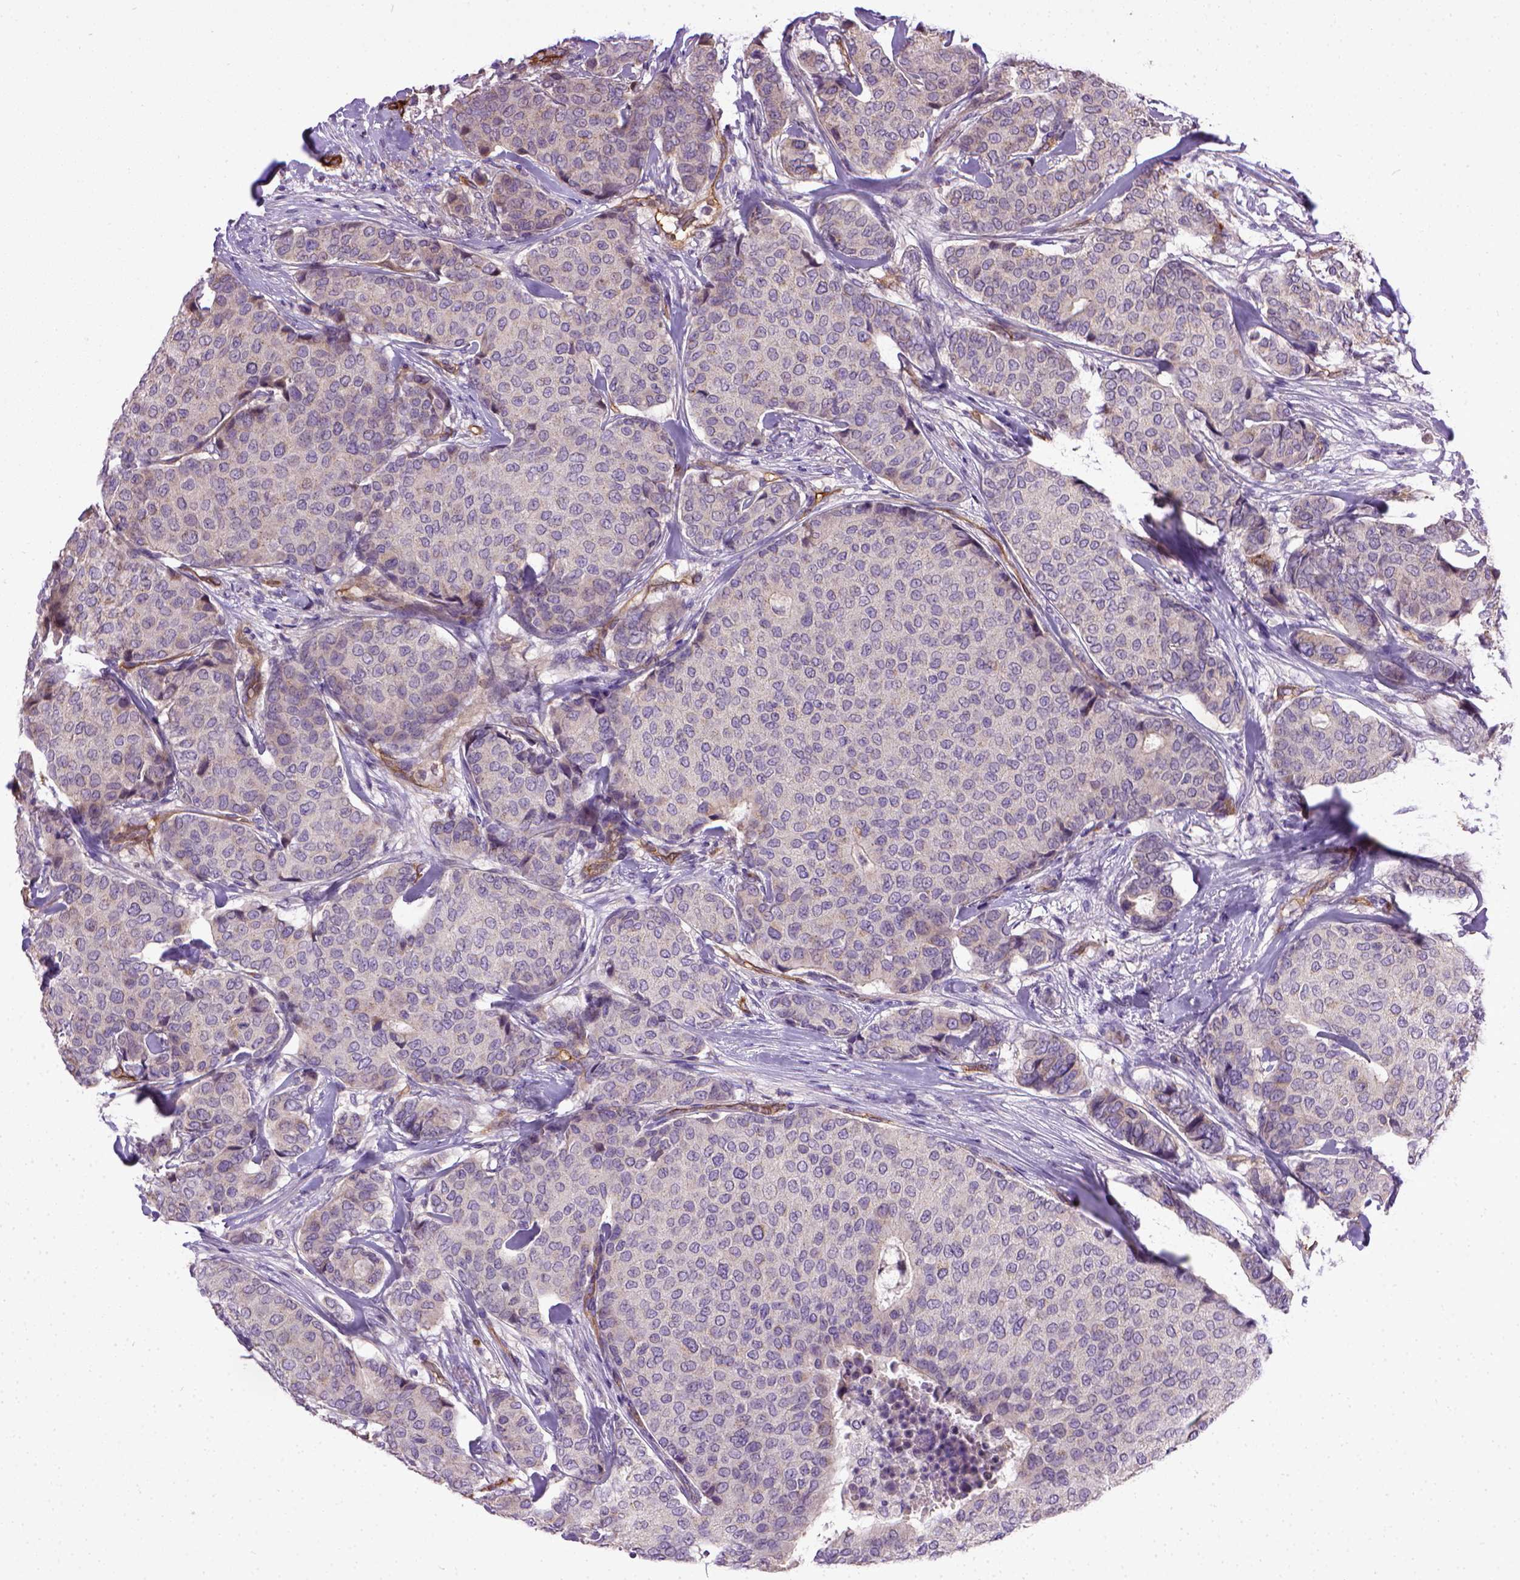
{"staining": {"intensity": "negative", "quantity": "none", "location": "none"}, "tissue": "breast cancer", "cell_type": "Tumor cells", "image_type": "cancer", "snomed": [{"axis": "morphology", "description": "Duct carcinoma"}, {"axis": "topography", "description": "Breast"}], "caption": "Breast infiltrating ductal carcinoma stained for a protein using IHC displays no expression tumor cells.", "gene": "ENG", "patient": {"sex": "female", "age": 75}}